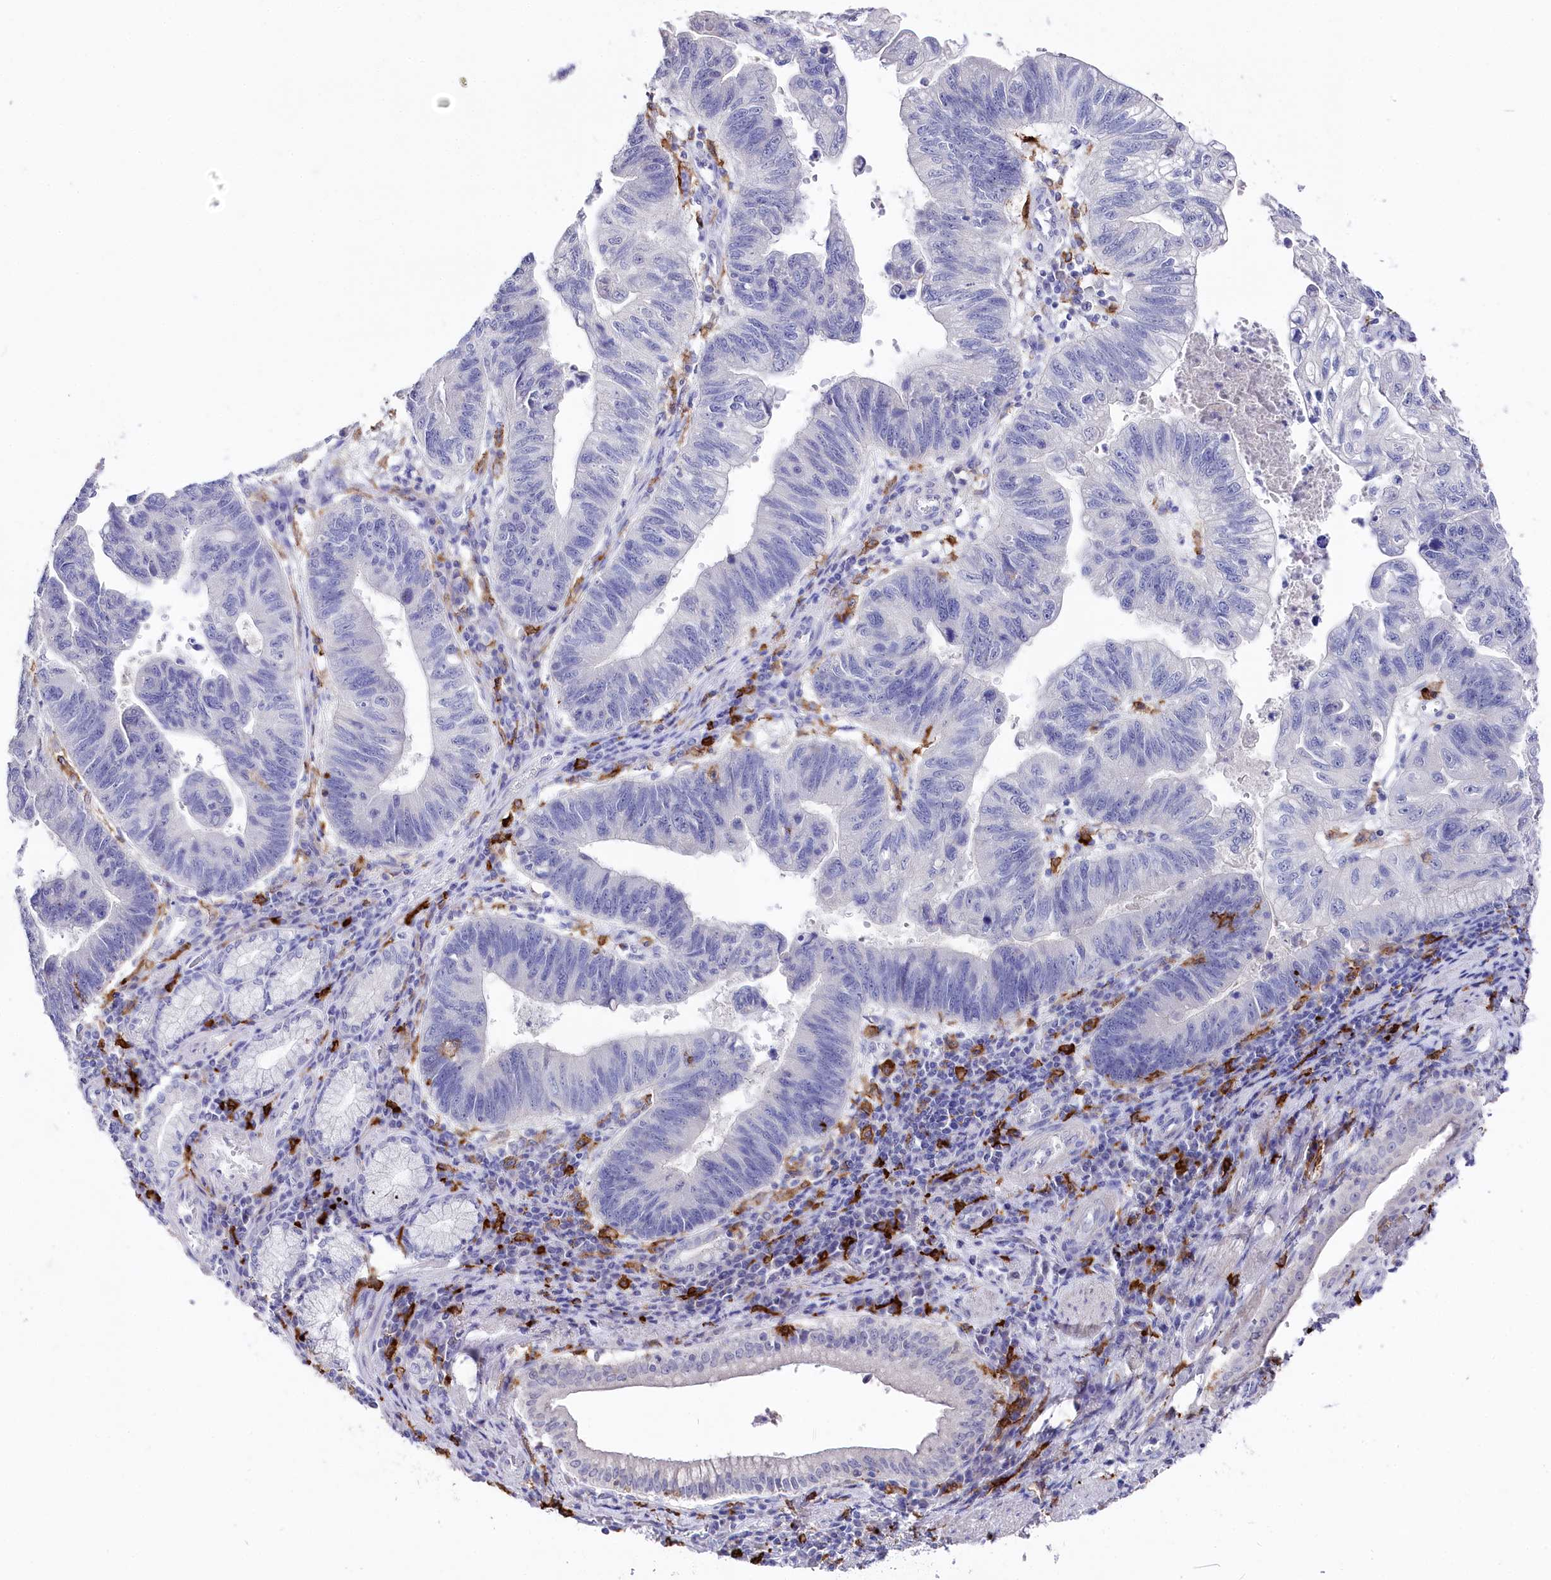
{"staining": {"intensity": "negative", "quantity": "none", "location": "none"}, "tissue": "stomach cancer", "cell_type": "Tumor cells", "image_type": "cancer", "snomed": [{"axis": "morphology", "description": "Adenocarcinoma, NOS"}, {"axis": "topography", "description": "Stomach"}], "caption": "Stomach adenocarcinoma stained for a protein using immunohistochemistry demonstrates no staining tumor cells.", "gene": "CLEC4M", "patient": {"sex": "male", "age": 59}}